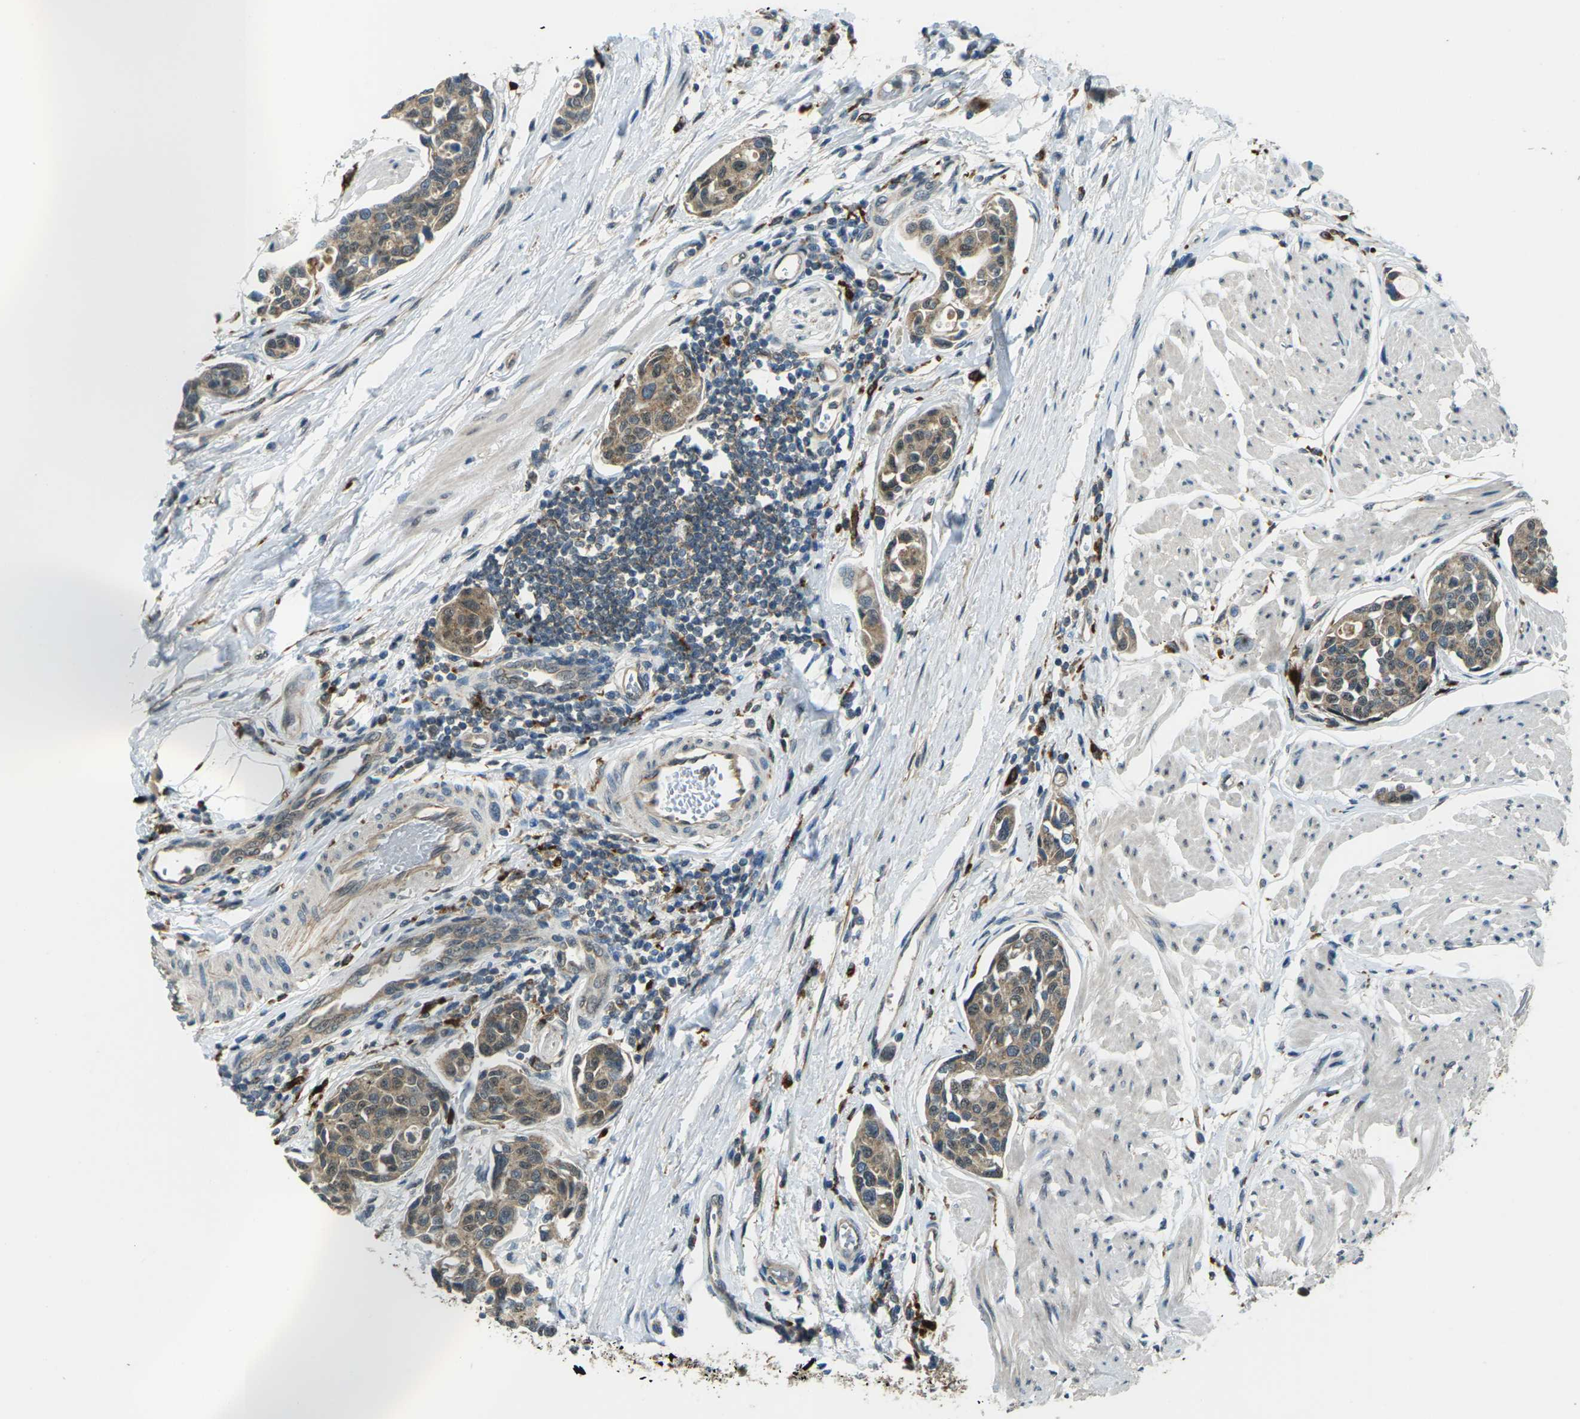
{"staining": {"intensity": "moderate", "quantity": ">75%", "location": "cytoplasmic/membranous"}, "tissue": "urothelial cancer", "cell_type": "Tumor cells", "image_type": "cancer", "snomed": [{"axis": "morphology", "description": "Urothelial carcinoma, High grade"}, {"axis": "topography", "description": "Urinary bladder"}], "caption": "Urothelial cancer stained for a protein (brown) displays moderate cytoplasmic/membranous positive positivity in approximately >75% of tumor cells.", "gene": "SLC31A2", "patient": {"sex": "male", "age": 78}}